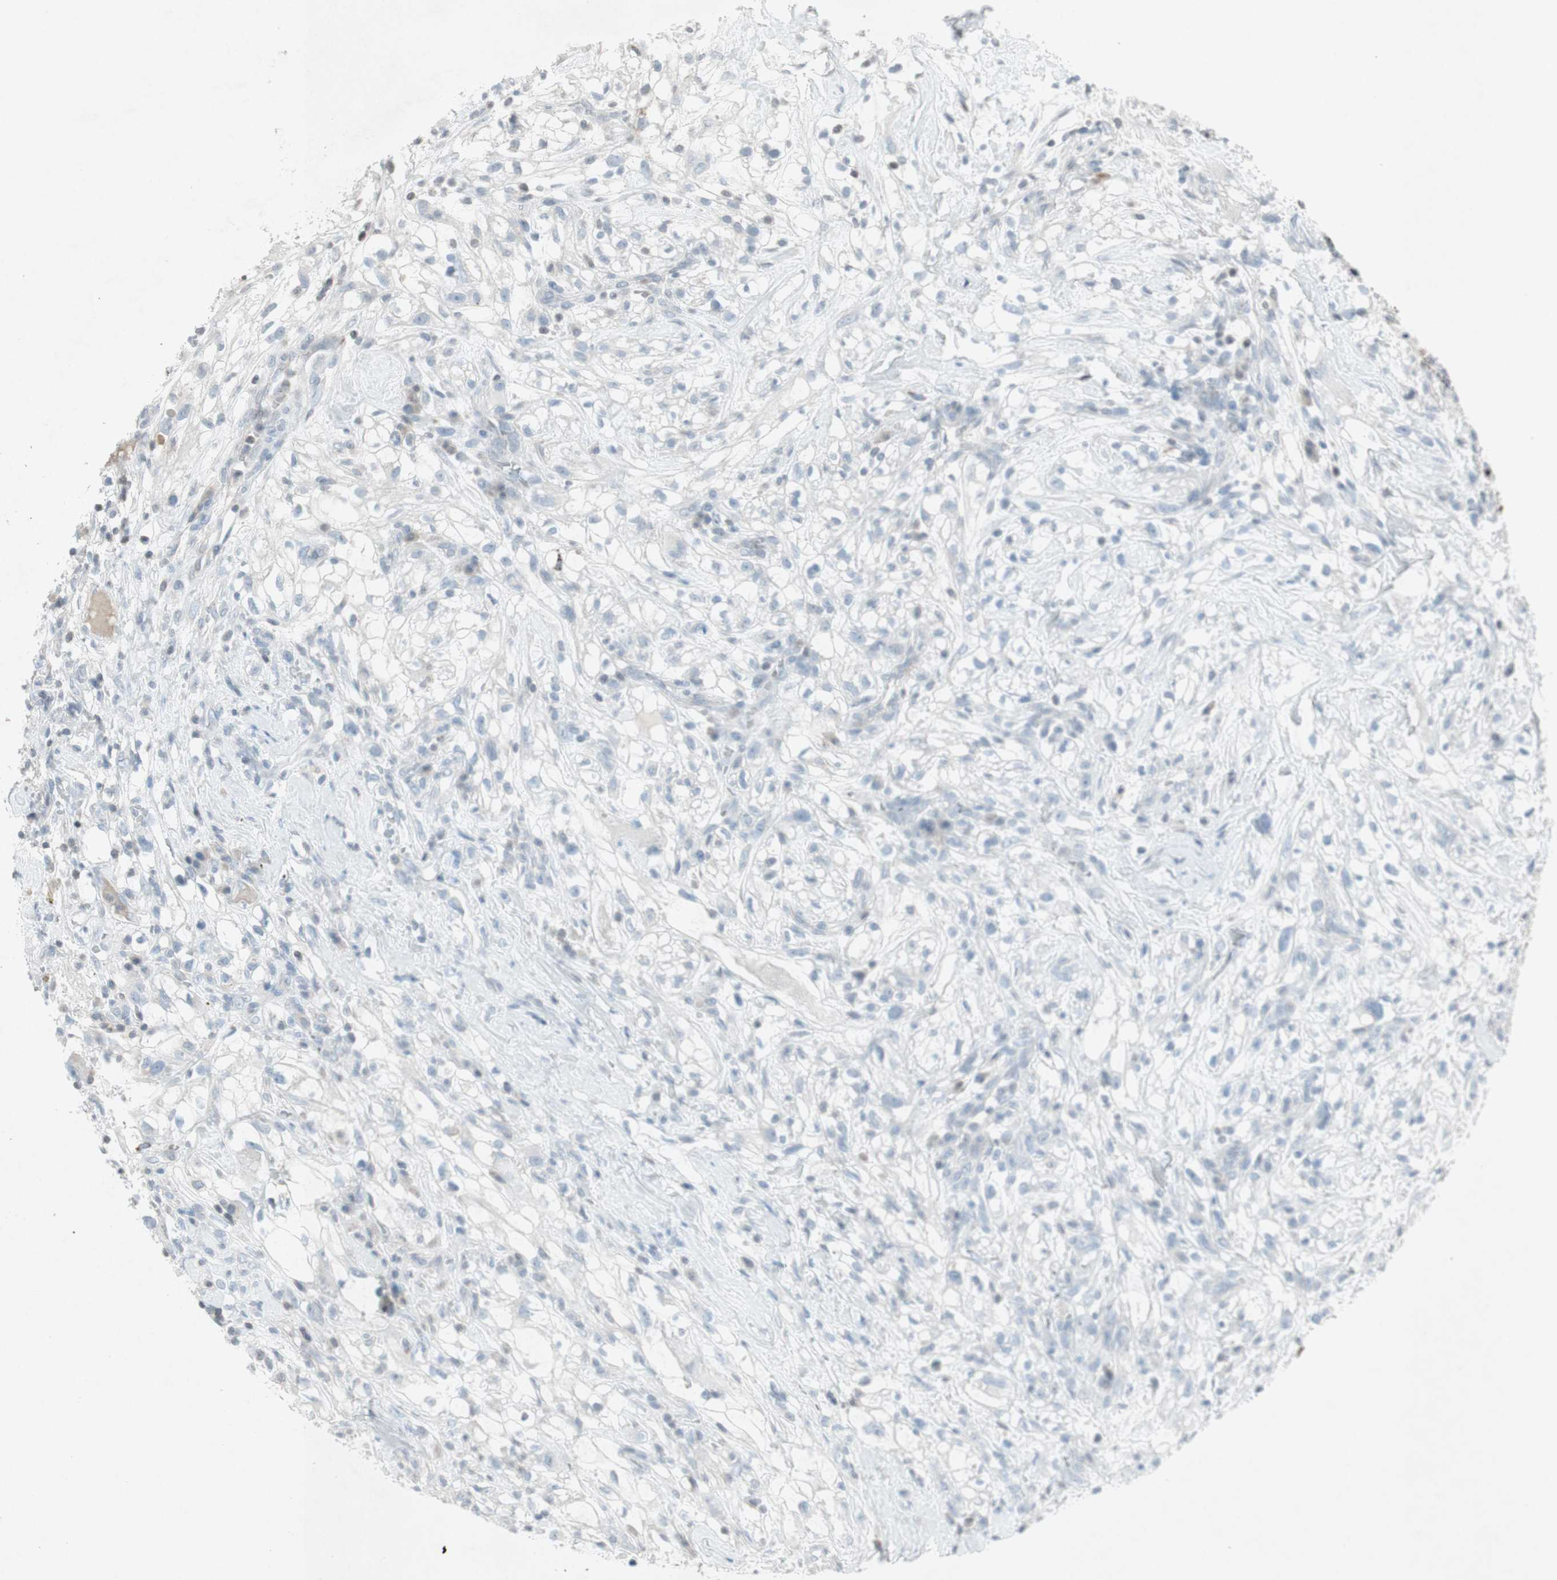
{"staining": {"intensity": "negative", "quantity": "none", "location": "none"}, "tissue": "renal cancer", "cell_type": "Tumor cells", "image_type": "cancer", "snomed": [{"axis": "morphology", "description": "Adenocarcinoma, NOS"}, {"axis": "topography", "description": "Kidney"}], "caption": "Immunohistochemistry of human renal cancer displays no positivity in tumor cells.", "gene": "ARG2", "patient": {"sex": "female", "age": 60}}